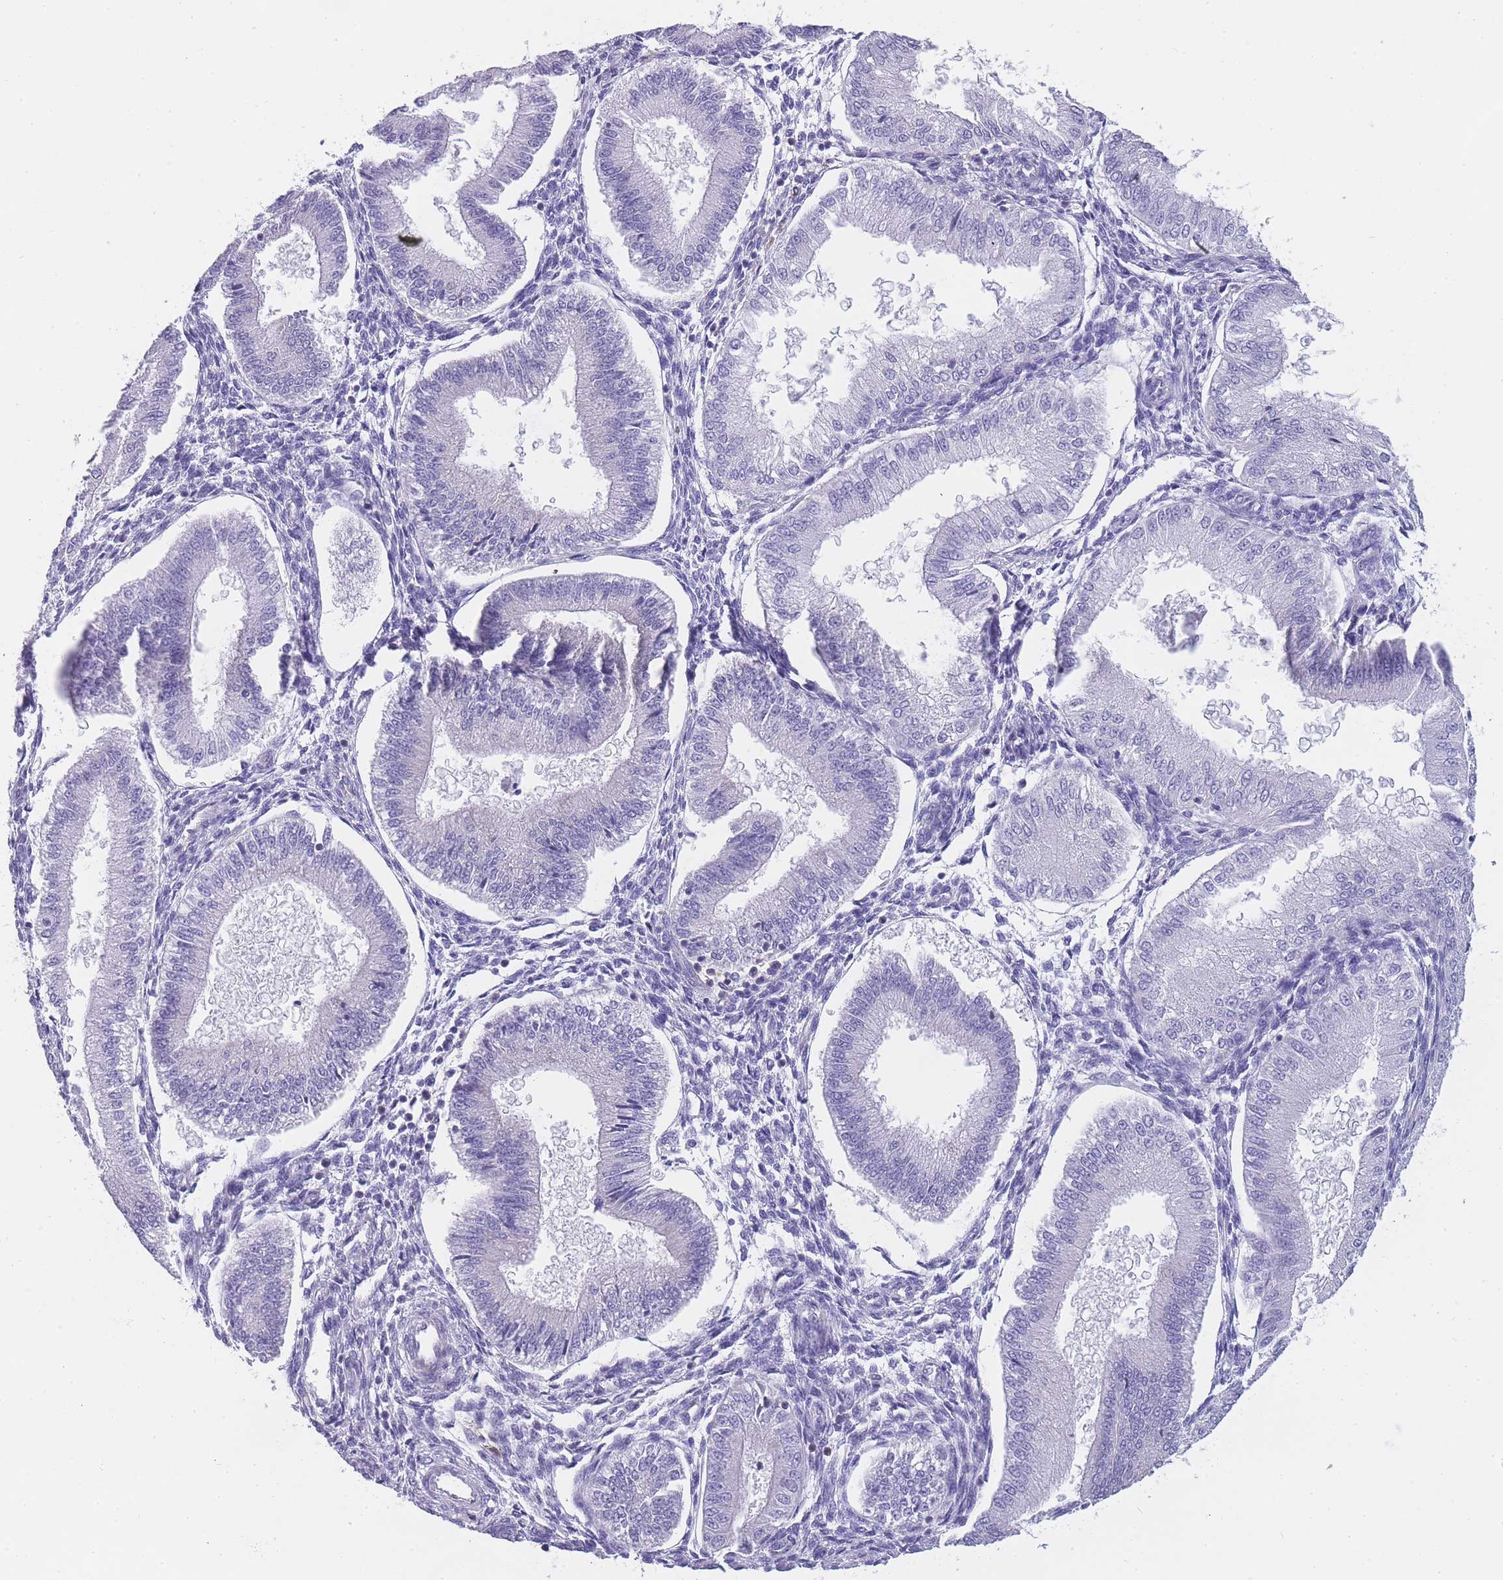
{"staining": {"intensity": "negative", "quantity": "none", "location": "none"}, "tissue": "endometrium", "cell_type": "Cells in endometrial stroma", "image_type": "normal", "snomed": [{"axis": "morphology", "description": "Normal tissue, NOS"}, {"axis": "topography", "description": "Endometrium"}], "caption": "Cells in endometrial stroma are negative for brown protein staining in unremarkable endometrium. (DAB immunohistochemistry, high magnification).", "gene": "ZNF662", "patient": {"sex": "female", "age": 39}}